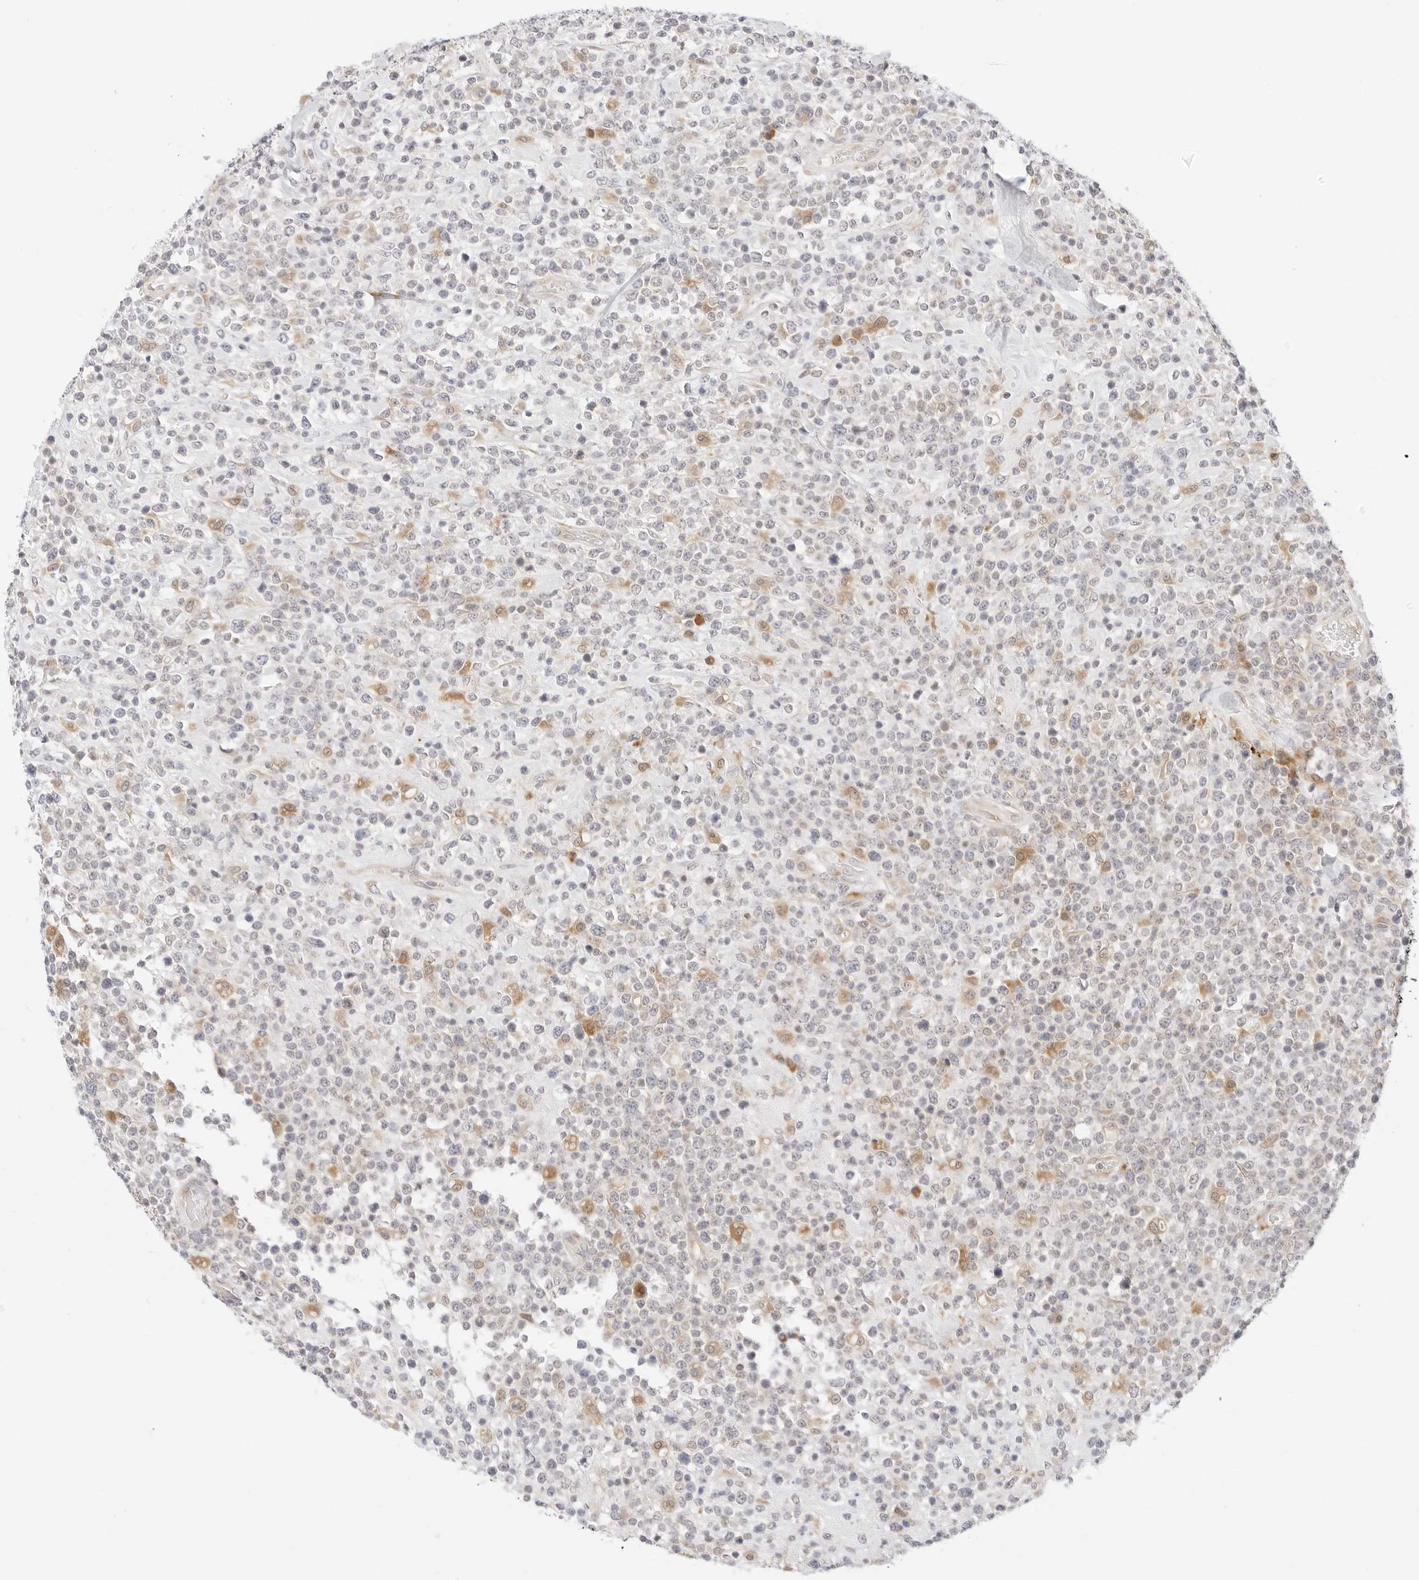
{"staining": {"intensity": "negative", "quantity": "none", "location": "none"}, "tissue": "lymphoma", "cell_type": "Tumor cells", "image_type": "cancer", "snomed": [{"axis": "morphology", "description": "Malignant lymphoma, non-Hodgkin's type, High grade"}, {"axis": "topography", "description": "Colon"}], "caption": "Tumor cells are negative for brown protein staining in lymphoma. The staining is performed using DAB brown chromogen with nuclei counter-stained in using hematoxylin.", "gene": "ERO1B", "patient": {"sex": "female", "age": 53}}